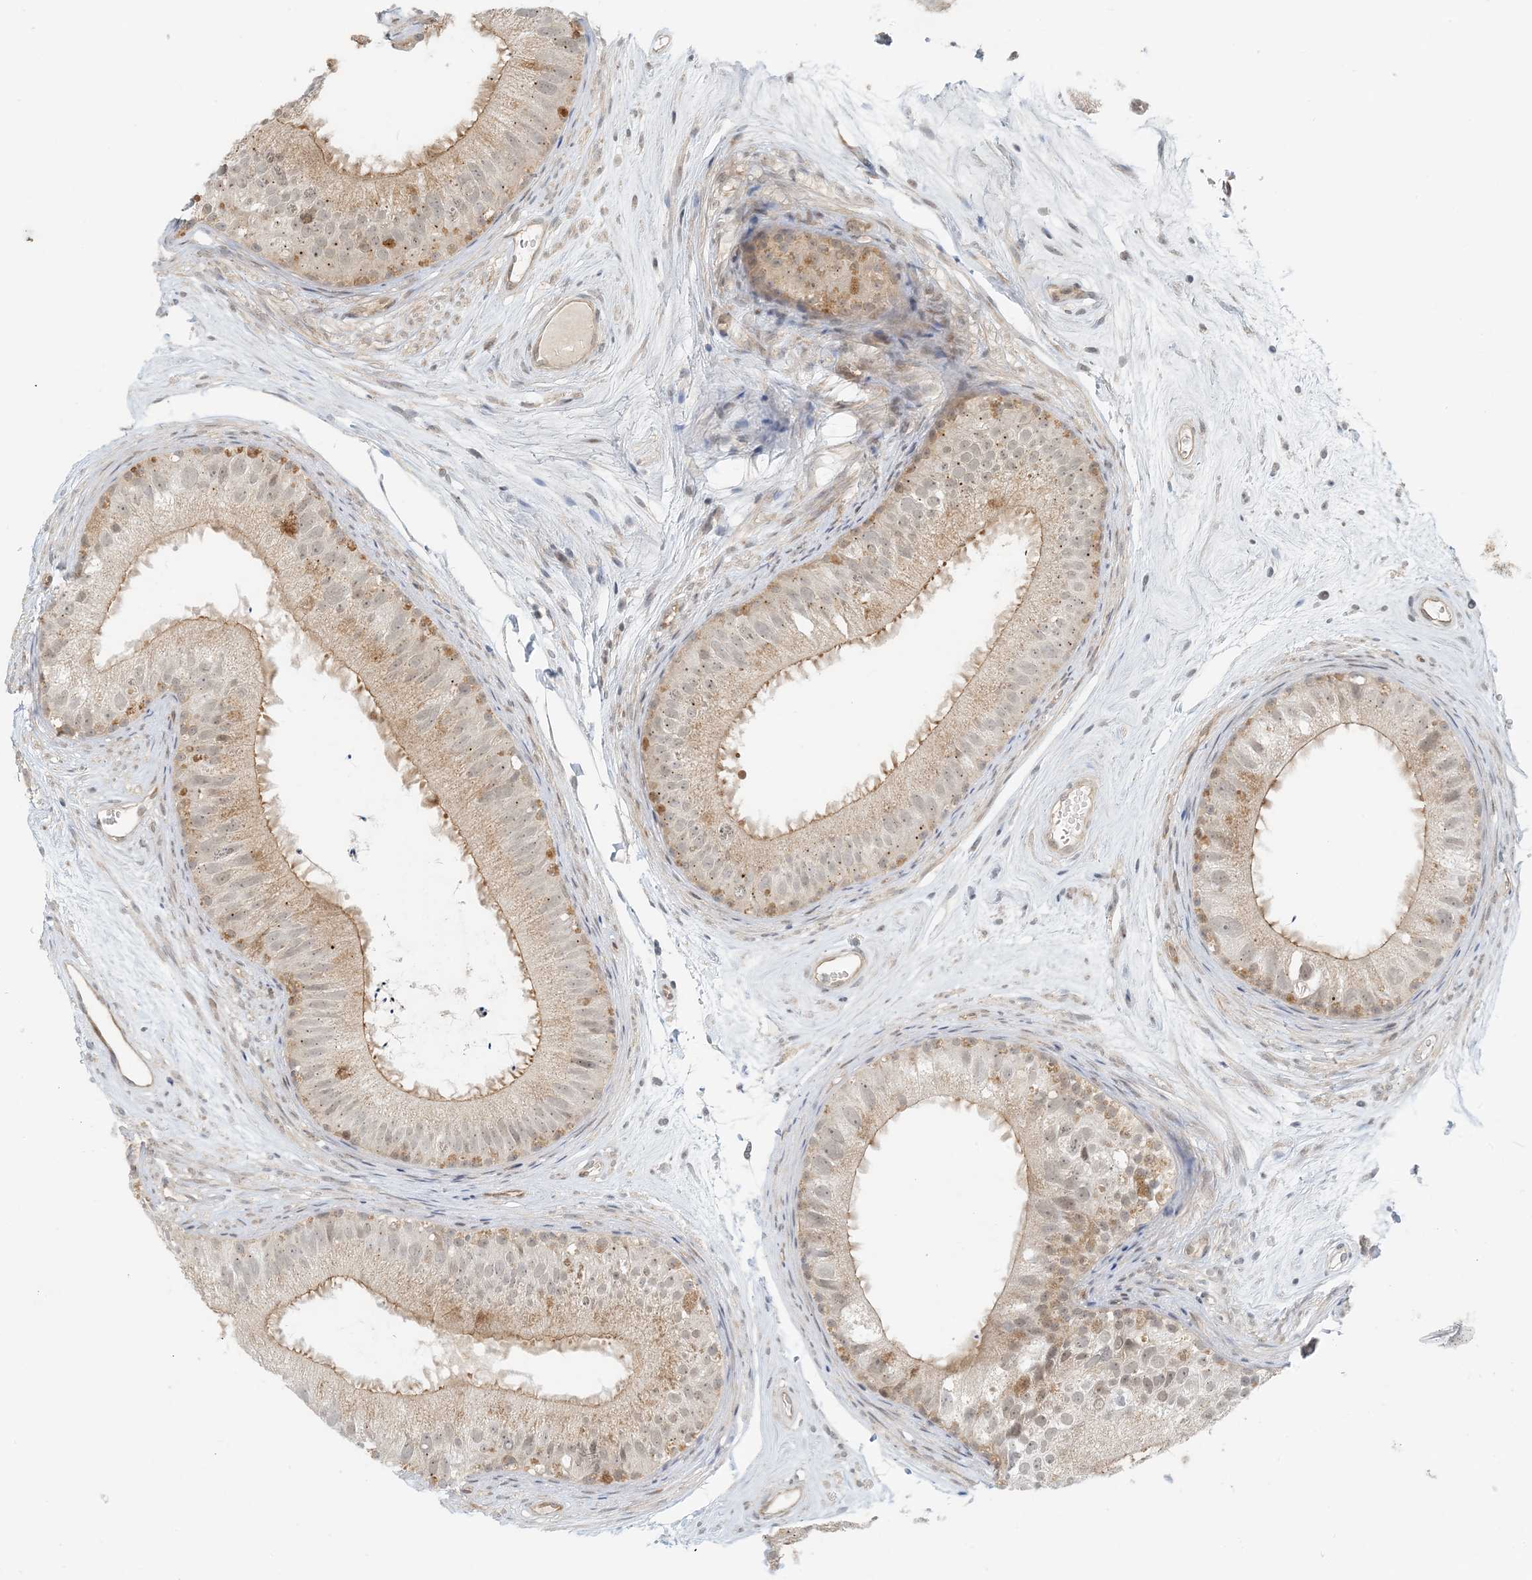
{"staining": {"intensity": "moderate", "quantity": "25%-75%", "location": "cytoplasmic/membranous,nuclear"}, "tissue": "epididymis", "cell_type": "Glandular cells", "image_type": "normal", "snomed": [{"axis": "morphology", "description": "Normal tissue, NOS"}, {"axis": "topography", "description": "Epididymis"}], "caption": "A micrograph showing moderate cytoplasmic/membranous,nuclear expression in approximately 25%-75% of glandular cells in unremarkable epididymis, as visualized by brown immunohistochemical staining.", "gene": "OBI1", "patient": {"sex": "male", "age": 77}}